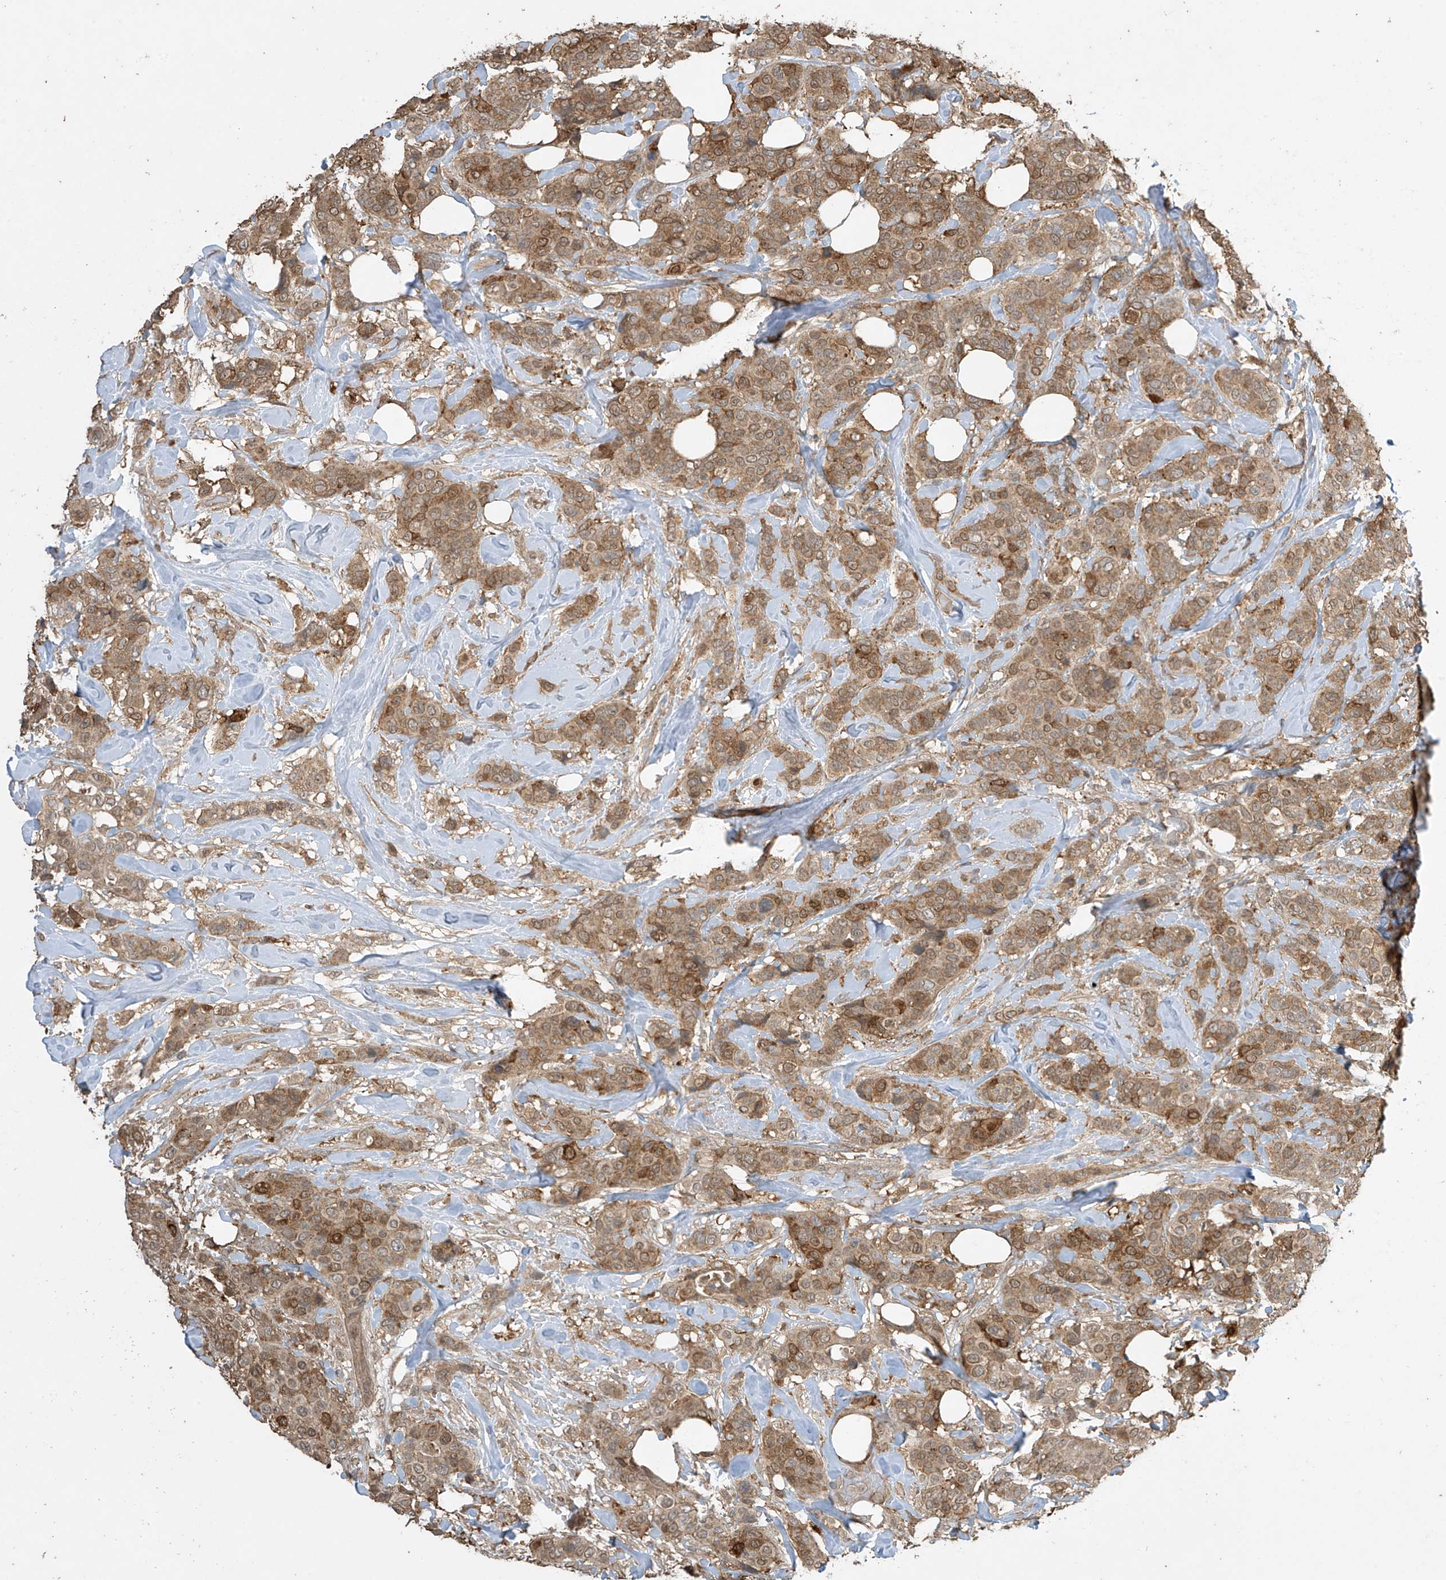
{"staining": {"intensity": "moderate", "quantity": ">75%", "location": "cytoplasmic/membranous"}, "tissue": "breast cancer", "cell_type": "Tumor cells", "image_type": "cancer", "snomed": [{"axis": "morphology", "description": "Lobular carcinoma"}, {"axis": "topography", "description": "Breast"}], "caption": "Tumor cells show medium levels of moderate cytoplasmic/membranous expression in approximately >75% of cells in breast lobular carcinoma. (IHC, brightfield microscopy, high magnification).", "gene": "SLFN14", "patient": {"sex": "female", "age": 51}}